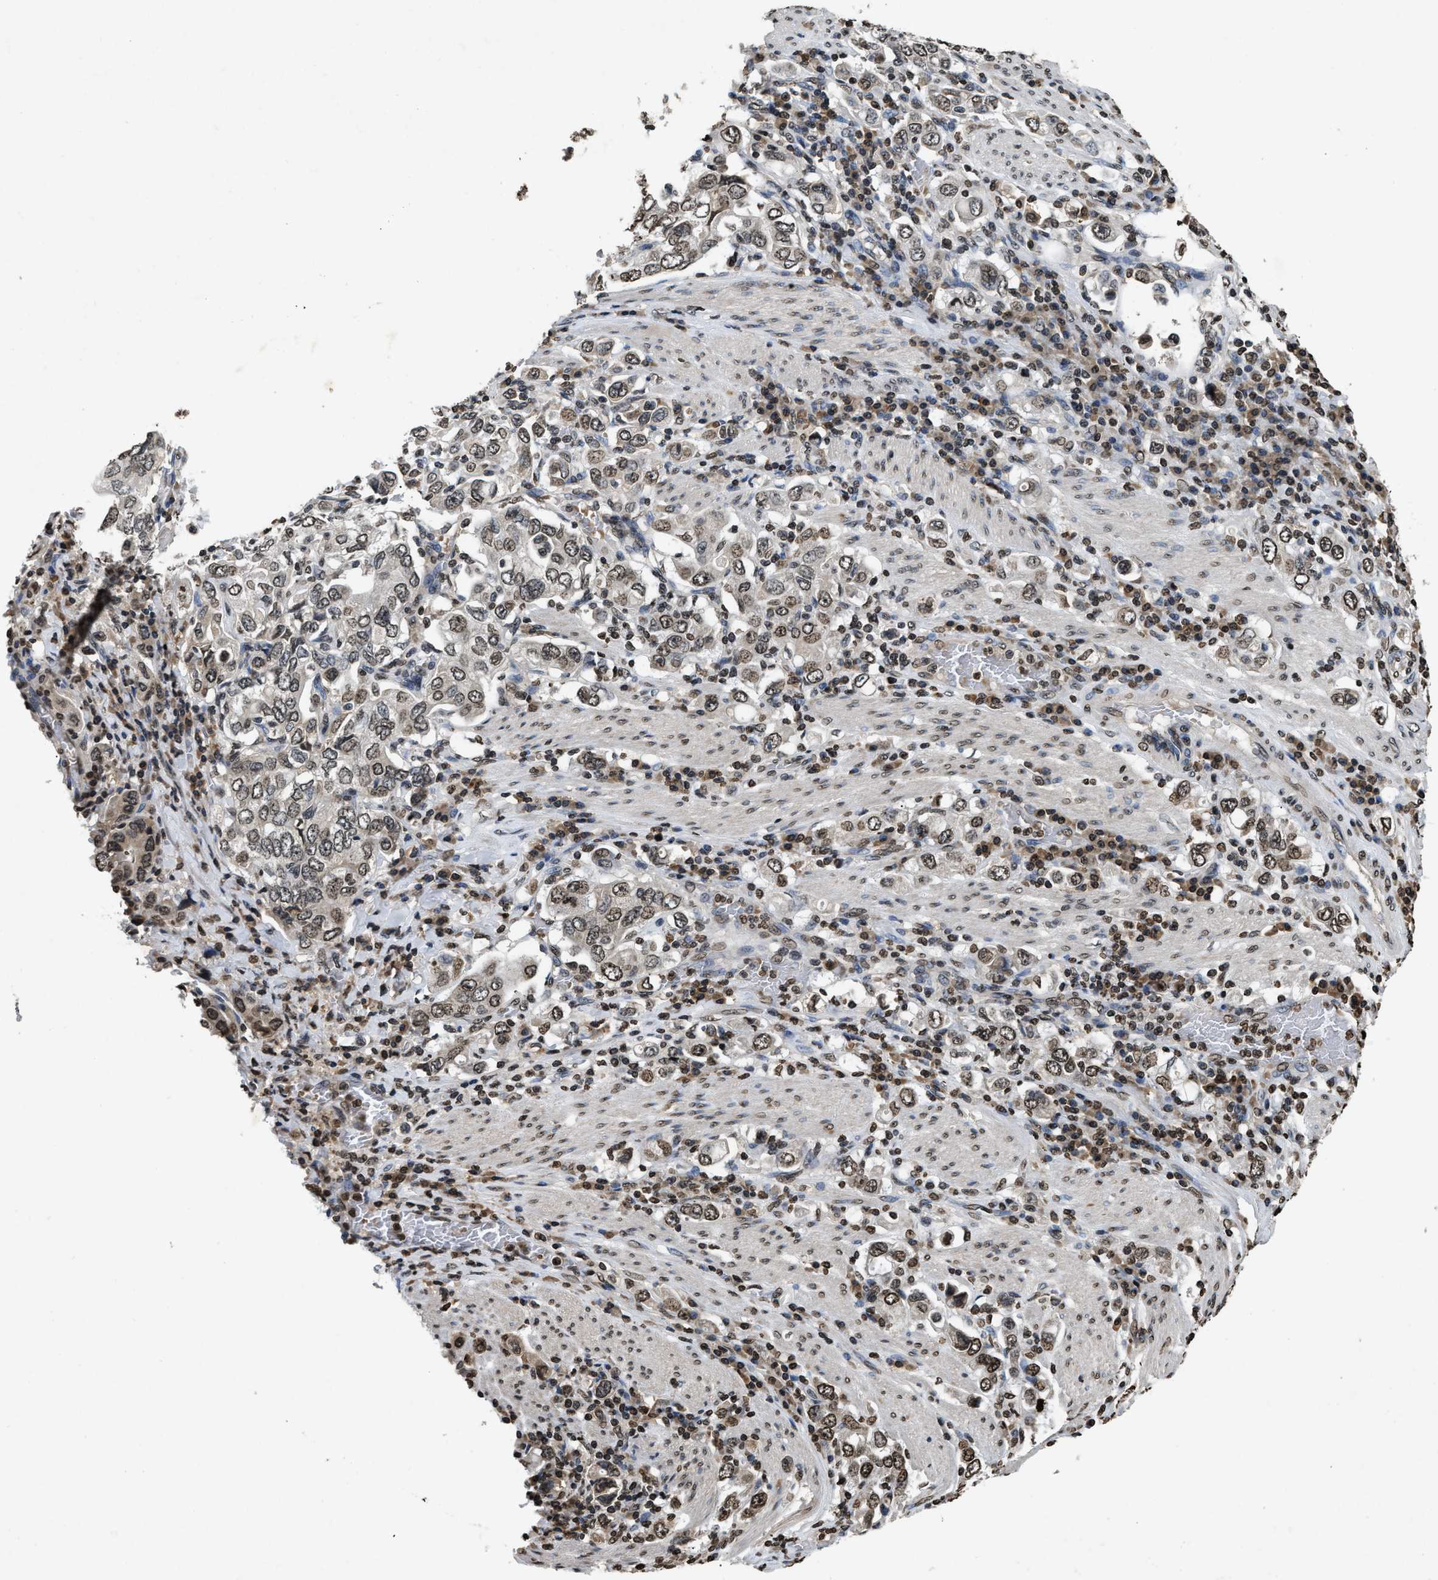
{"staining": {"intensity": "weak", "quantity": ">75%", "location": "nuclear"}, "tissue": "stomach cancer", "cell_type": "Tumor cells", "image_type": "cancer", "snomed": [{"axis": "morphology", "description": "Adenocarcinoma, NOS"}, {"axis": "topography", "description": "Stomach, upper"}], "caption": "A brown stain shows weak nuclear expression of a protein in stomach cancer tumor cells. (Brightfield microscopy of DAB IHC at high magnification).", "gene": "DNASE1L3", "patient": {"sex": "male", "age": 62}}